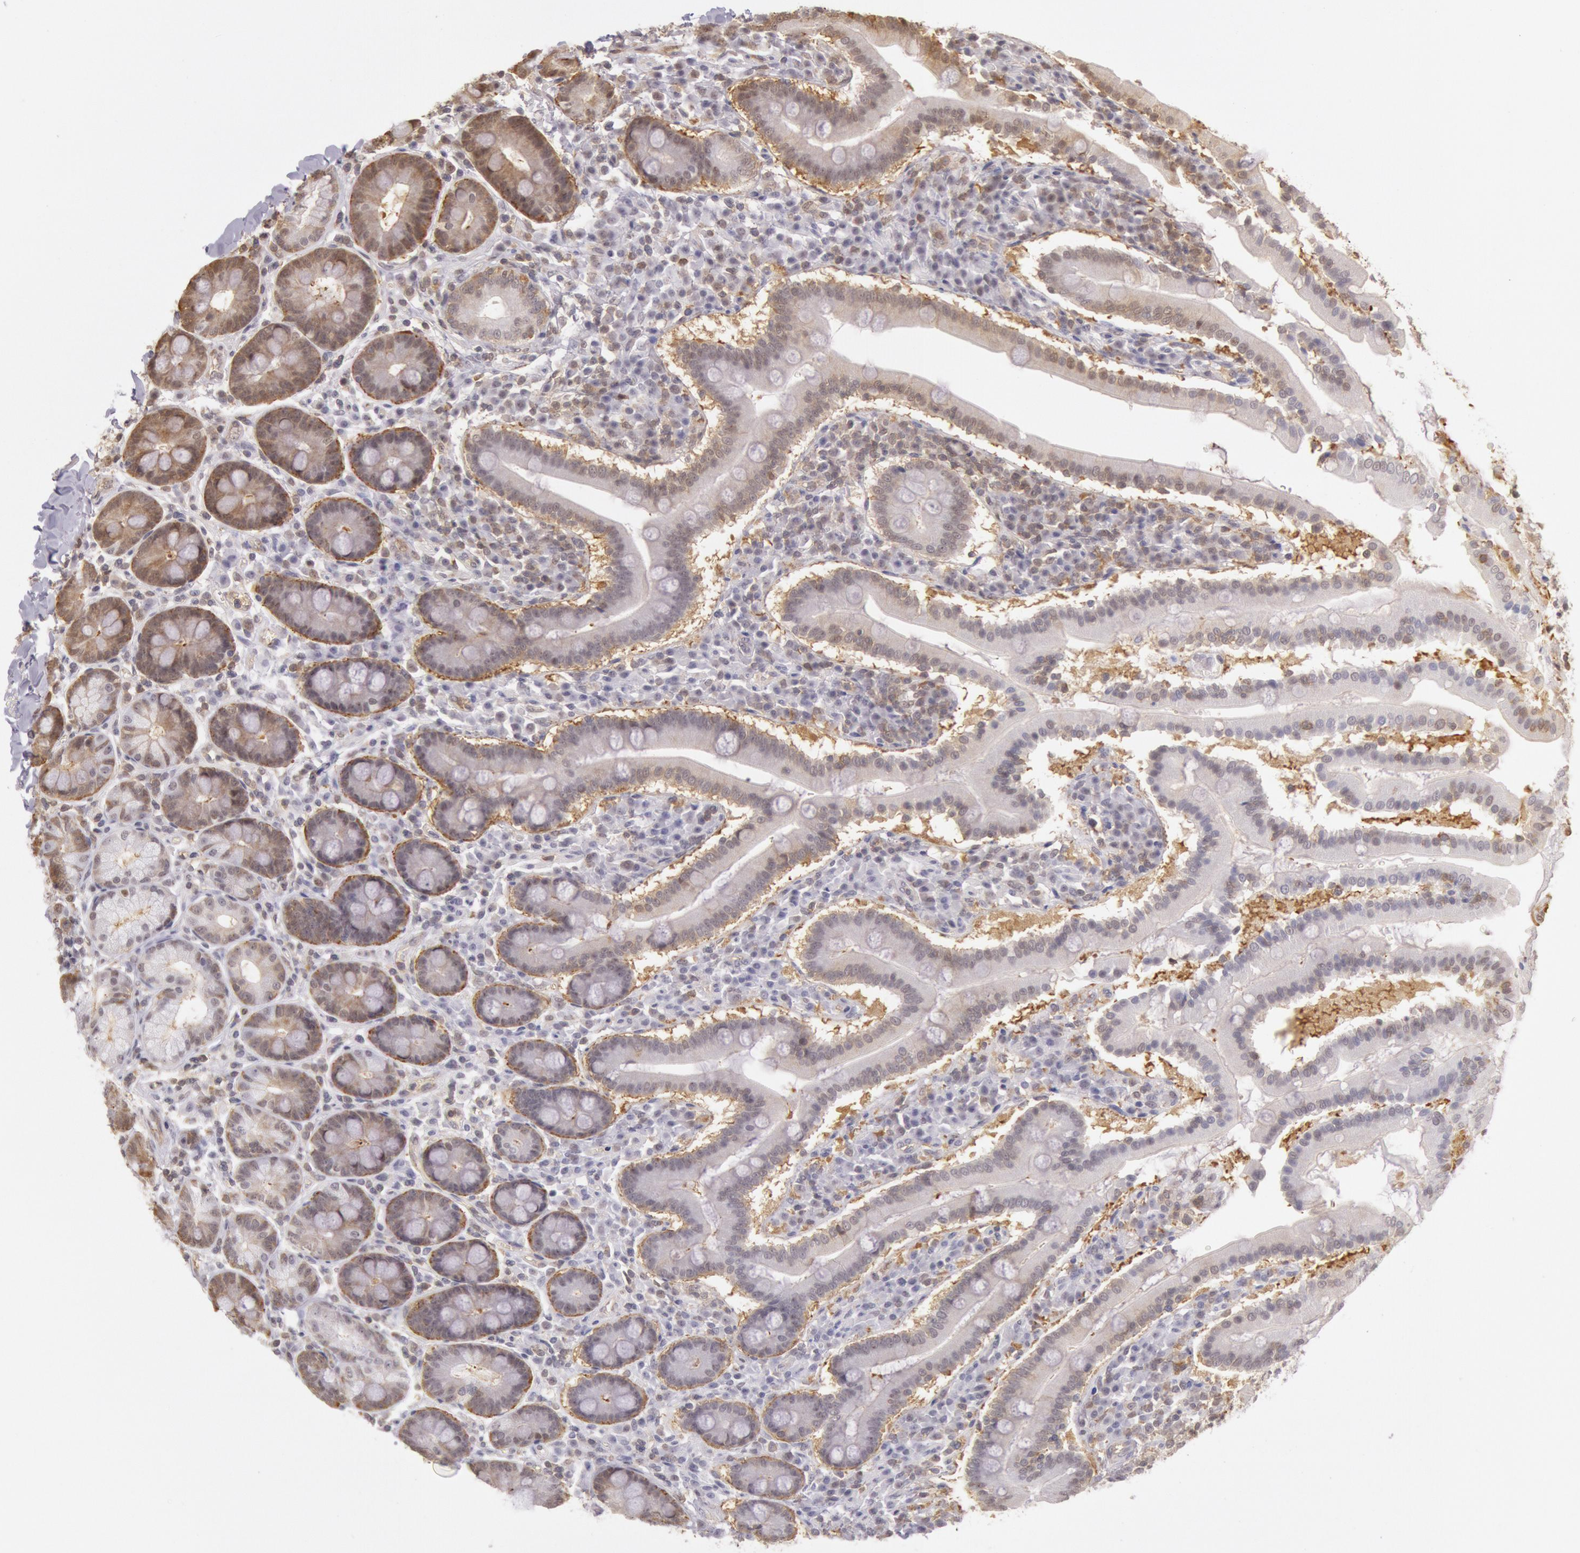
{"staining": {"intensity": "moderate", "quantity": "25%-75%", "location": "cytoplasmic/membranous"}, "tissue": "duodenum", "cell_type": "Glandular cells", "image_type": "normal", "snomed": [{"axis": "morphology", "description": "Normal tissue, NOS"}, {"axis": "topography", "description": "Duodenum"}], "caption": "Immunohistochemistry photomicrograph of unremarkable human duodenum stained for a protein (brown), which displays medium levels of moderate cytoplasmic/membranous staining in about 25%-75% of glandular cells.", "gene": "HIF1A", "patient": {"sex": "male", "age": 50}}